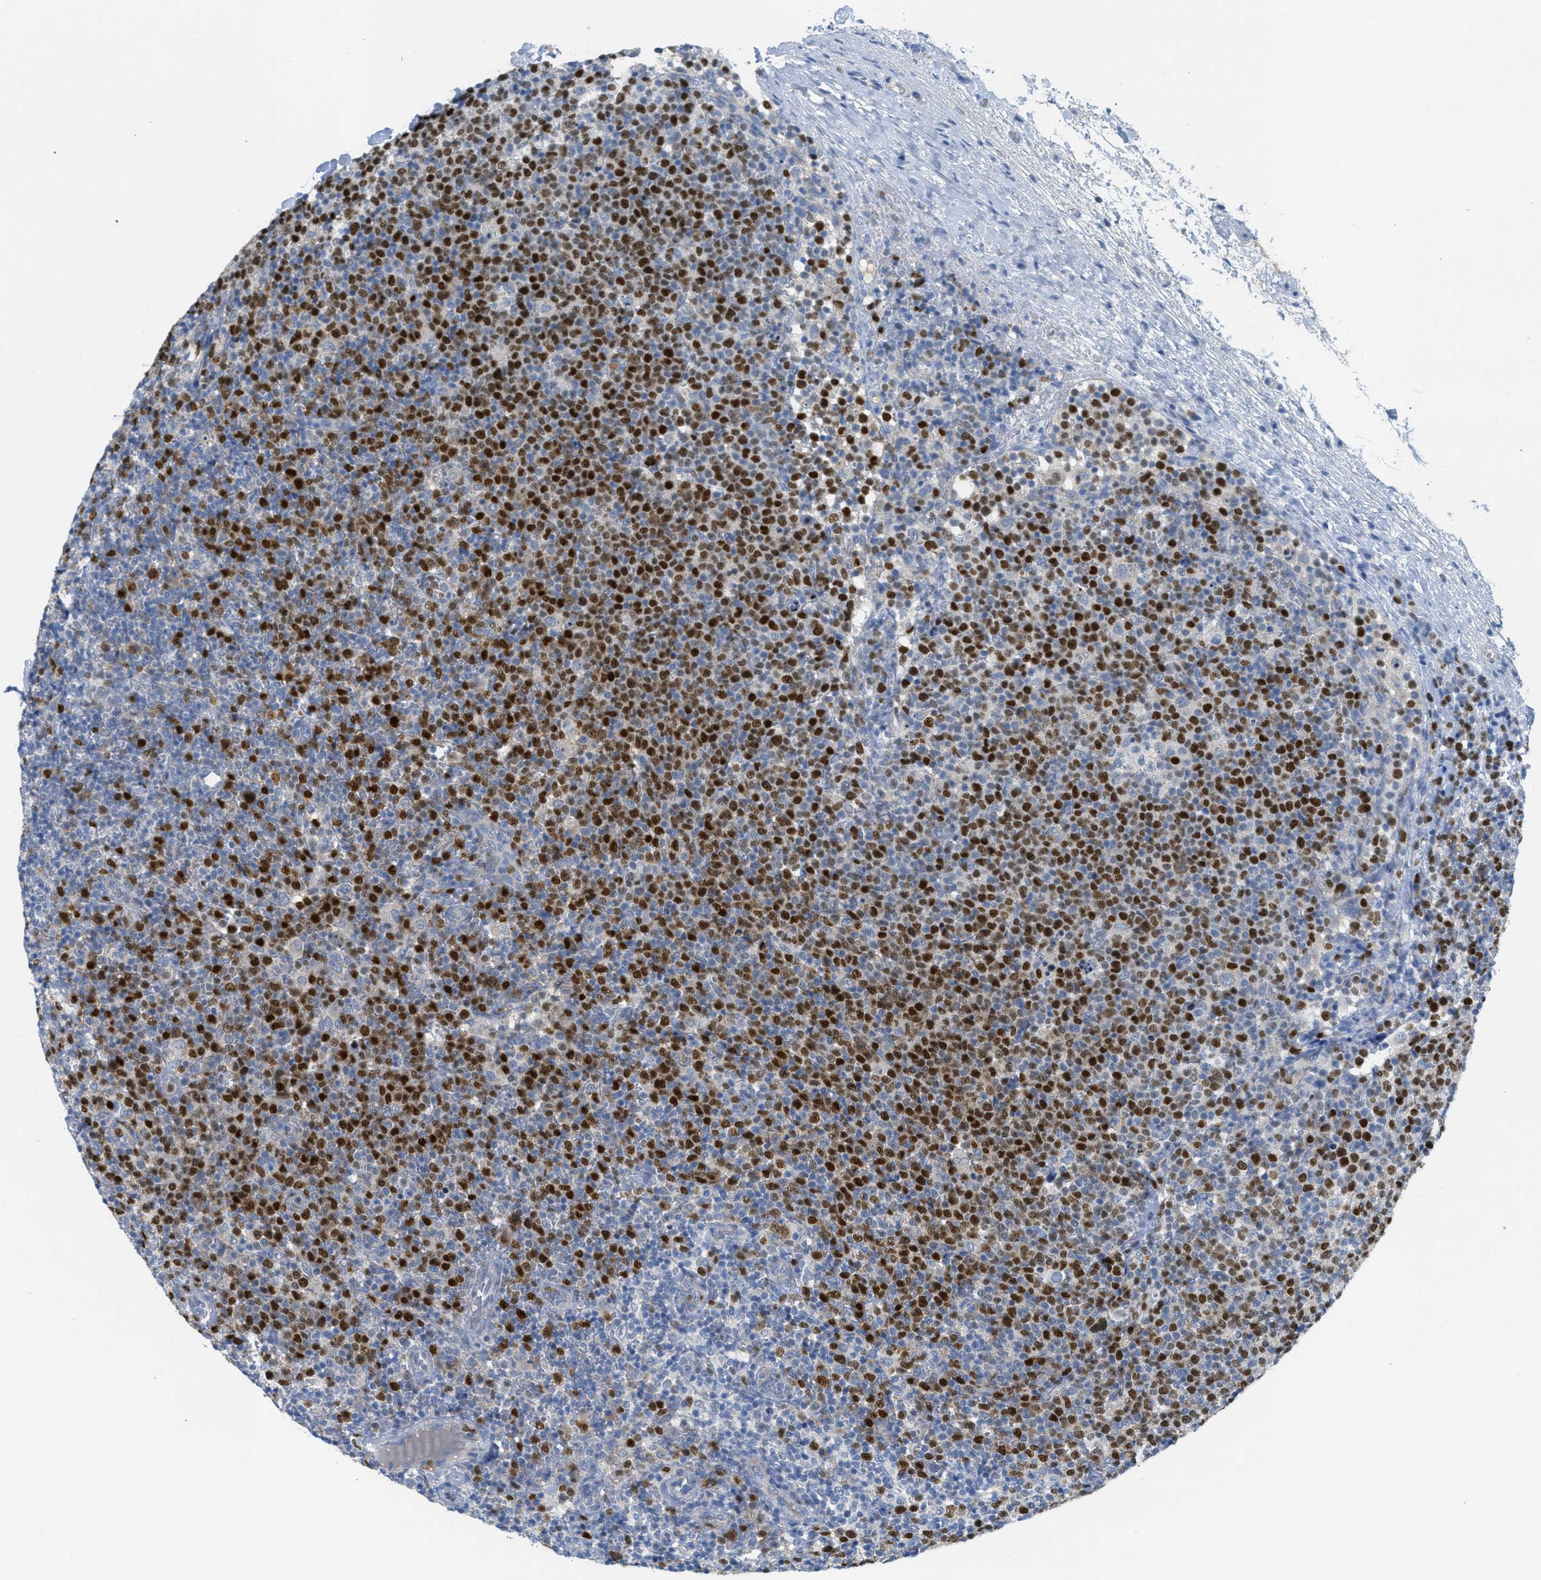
{"staining": {"intensity": "moderate", "quantity": ">75%", "location": "nuclear"}, "tissue": "lymphoma", "cell_type": "Tumor cells", "image_type": "cancer", "snomed": [{"axis": "morphology", "description": "Malignant lymphoma, non-Hodgkin's type, High grade"}, {"axis": "topography", "description": "Lymph node"}], "caption": "Protein expression analysis of malignant lymphoma, non-Hodgkin's type (high-grade) shows moderate nuclear expression in approximately >75% of tumor cells. The staining was performed using DAB to visualize the protein expression in brown, while the nuclei were stained in blue with hematoxylin (Magnification: 20x).", "gene": "ORC6", "patient": {"sex": "male", "age": 61}}